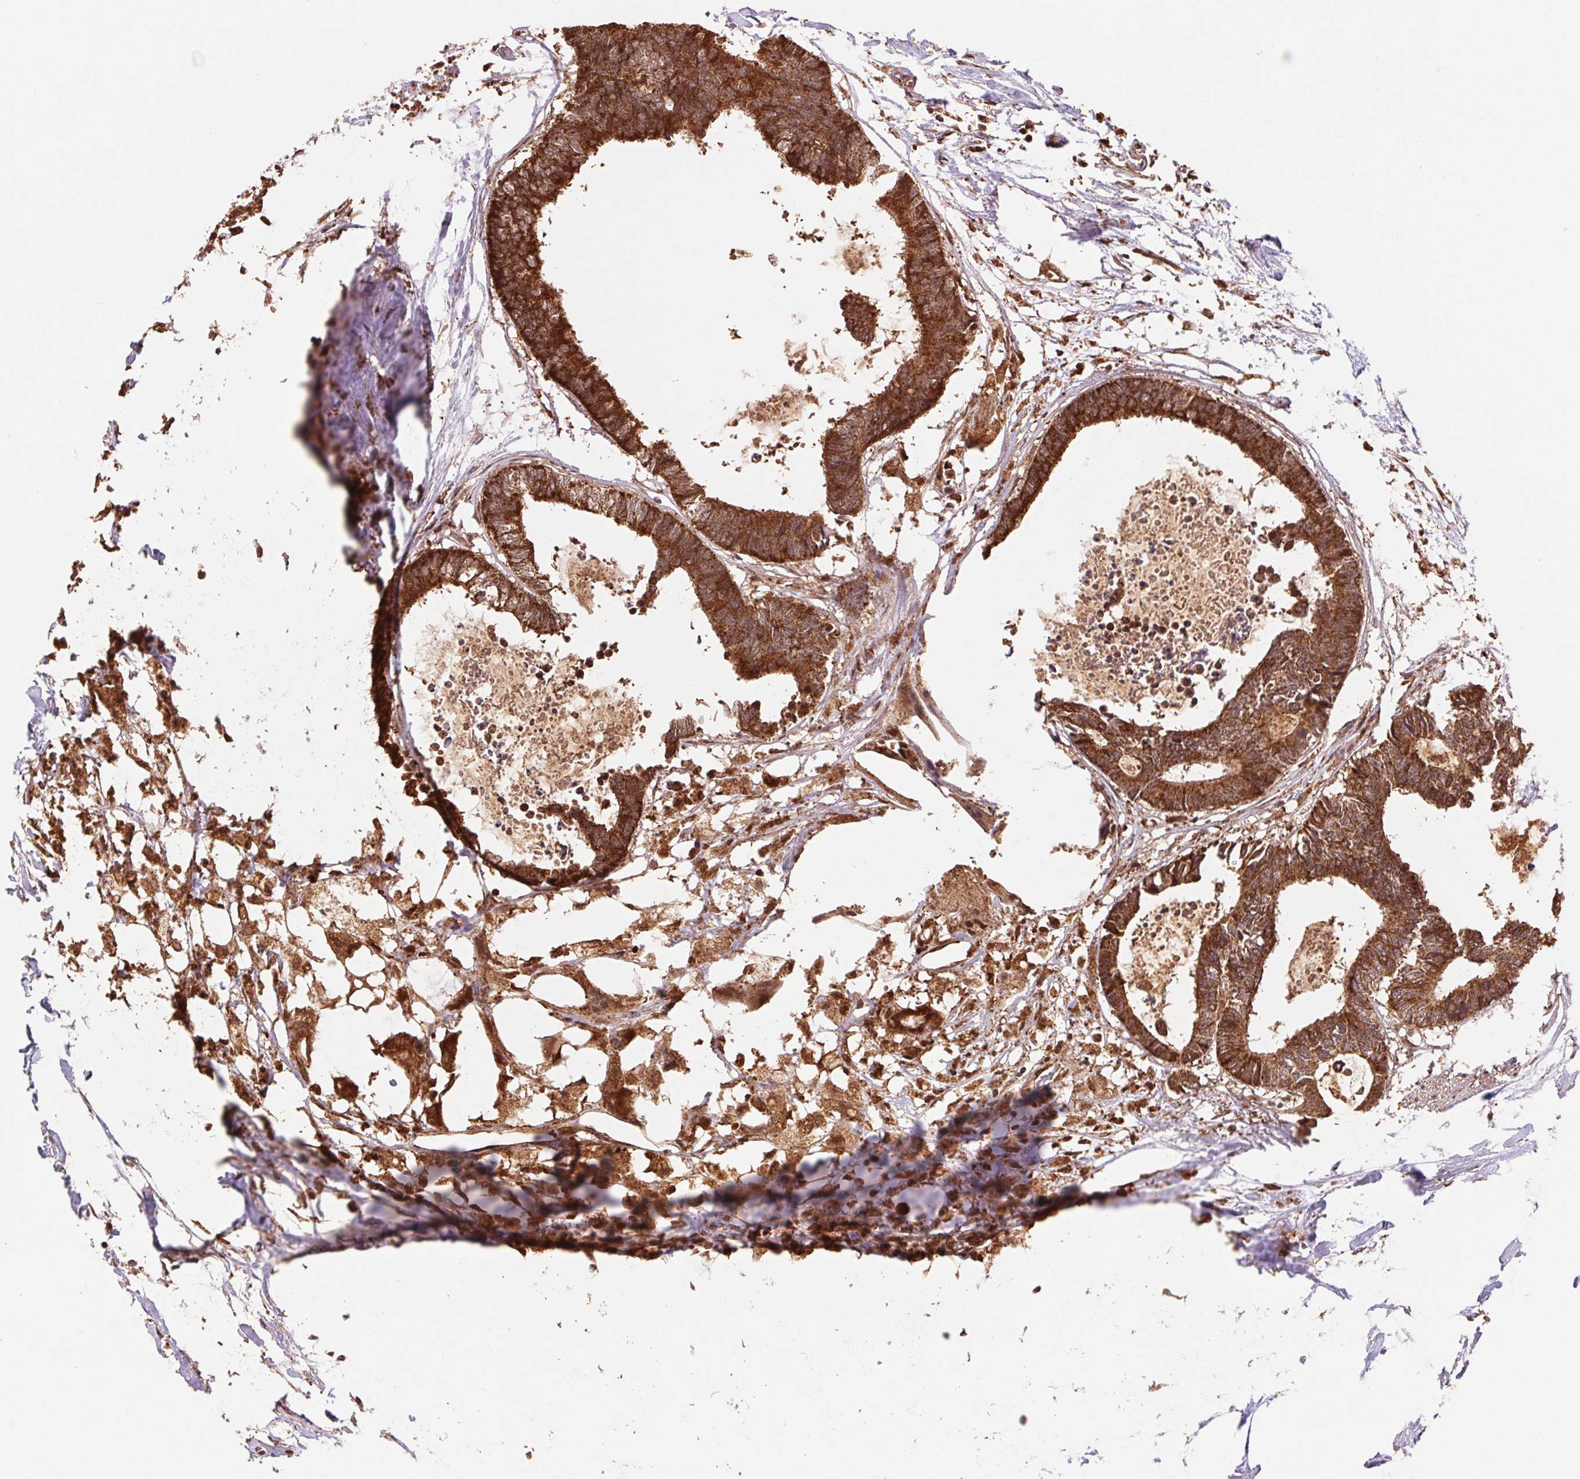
{"staining": {"intensity": "strong", "quantity": ">75%", "location": "cytoplasmic/membranous"}, "tissue": "colorectal cancer", "cell_type": "Tumor cells", "image_type": "cancer", "snomed": [{"axis": "morphology", "description": "Adenocarcinoma, NOS"}, {"axis": "topography", "description": "Colon"}, {"axis": "topography", "description": "Rectum"}], "caption": "Brown immunohistochemical staining in human adenocarcinoma (colorectal) demonstrates strong cytoplasmic/membranous staining in about >75% of tumor cells. Using DAB (3,3'-diaminobenzidine) (brown) and hematoxylin (blue) stains, captured at high magnification using brightfield microscopy.", "gene": "PDHA1", "patient": {"sex": "male", "age": 57}}